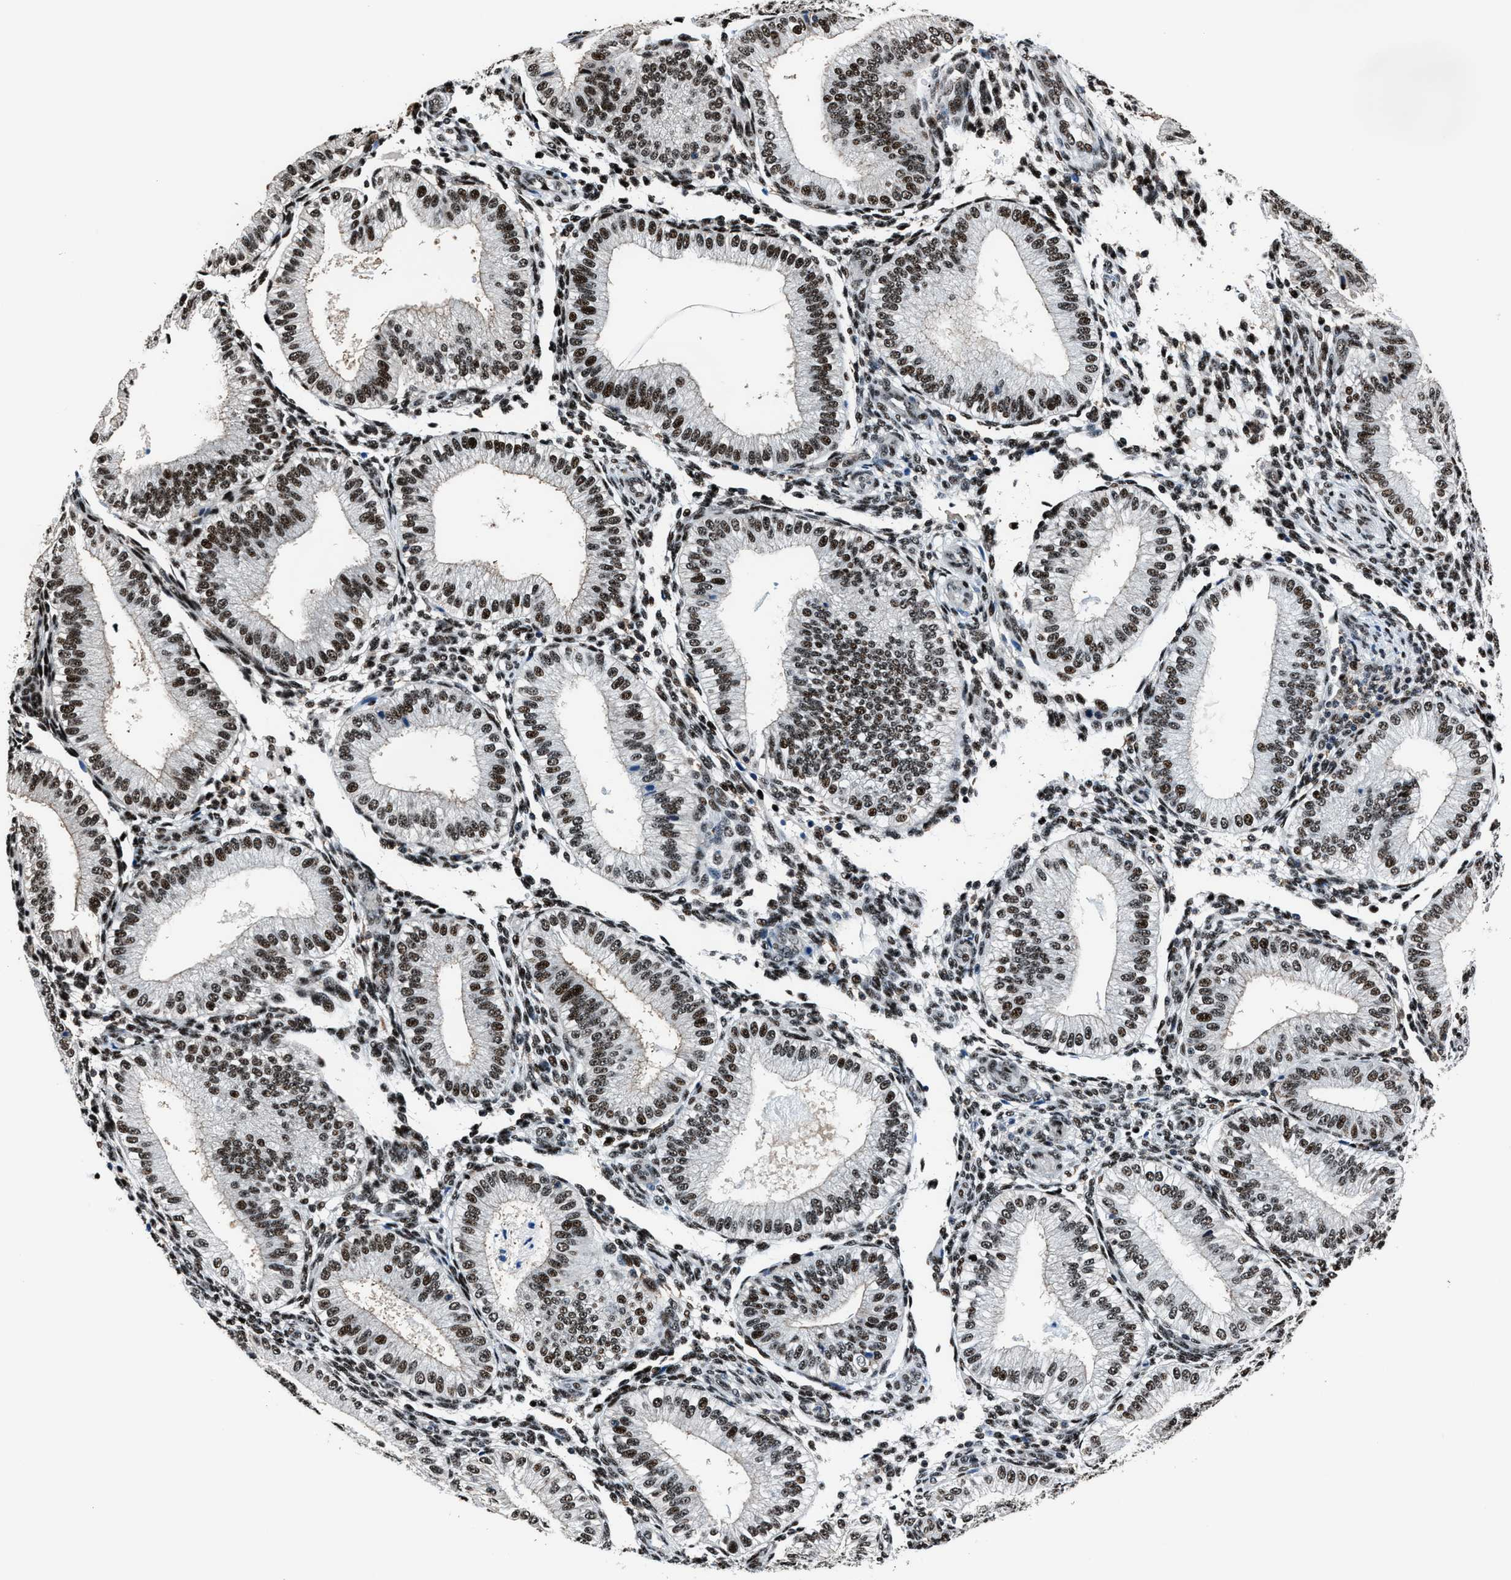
{"staining": {"intensity": "moderate", "quantity": "25%-75%", "location": "nuclear"}, "tissue": "endometrium", "cell_type": "Cells in endometrial stroma", "image_type": "normal", "snomed": [{"axis": "morphology", "description": "Normal tissue, NOS"}, {"axis": "topography", "description": "Endometrium"}], "caption": "Cells in endometrial stroma reveal moderate nuclear expression in about 25%-75% of cells in unremarkable endometrium.", "gene": "PPIE", "patient": {"sex": "female", "age": 39}}